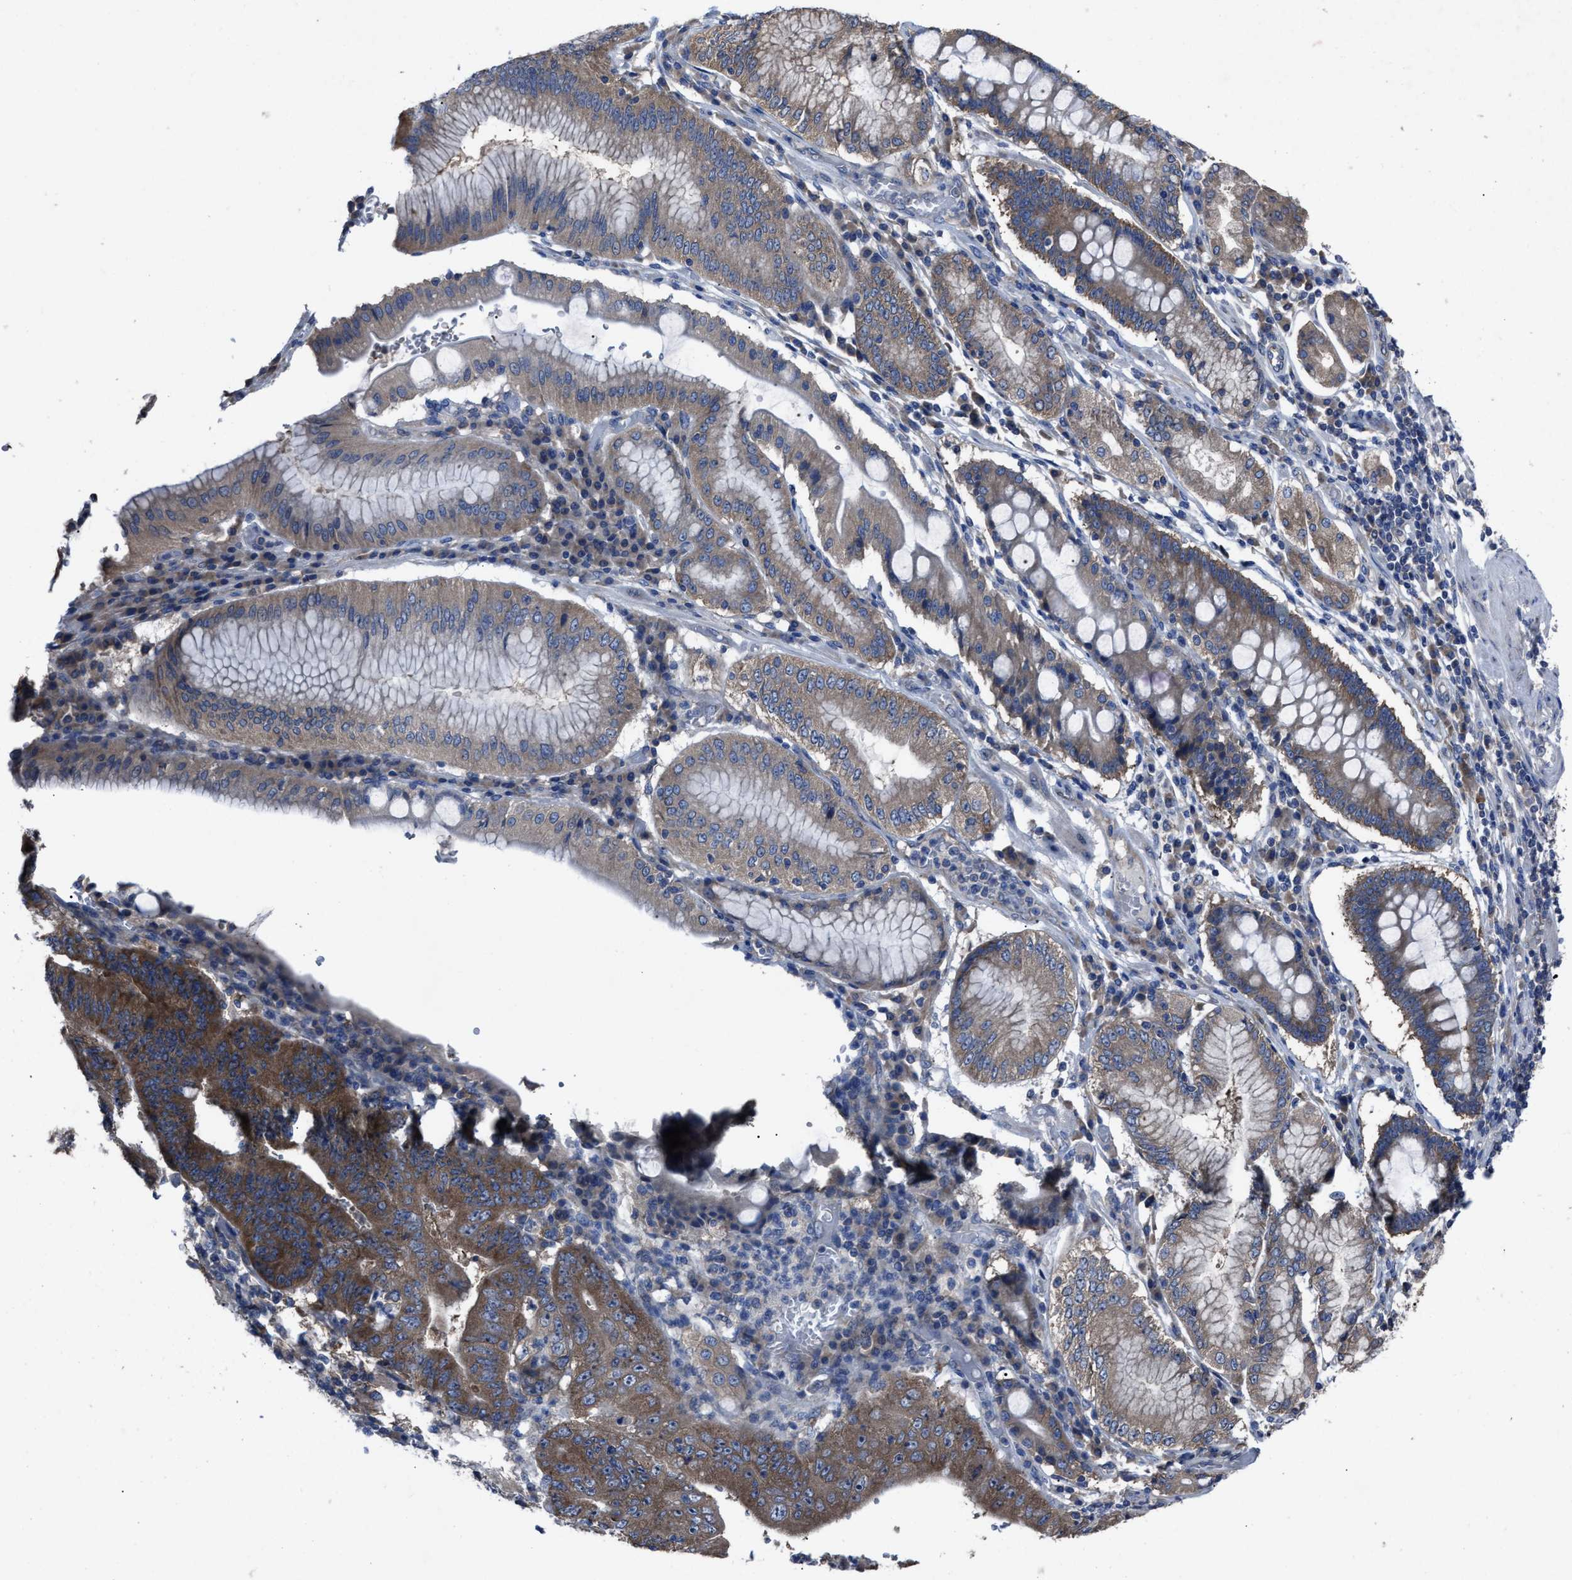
{"staining": {"intensity": "moderate", "quantity": "<25%", "location": "cytoplasmic/membranous"}, "tissue": "stomach cancer", "cell_type": "Tumor cells", "image_type": "cancer", "snomed": [{"axis": "morphology", "description": "Adenocarcinoma, NOS"}, {"axis": "topography", "description": "Stomach"}], "caption": "The histopathology image demonstrates staining of stomach cancer (adenocarcinoma), revealing moderate cytoplasmic/membranous protein positivity (brown color) within tumor cells.", "gene": "UPF1", "patient": {"sex": "female", "age": 73}}